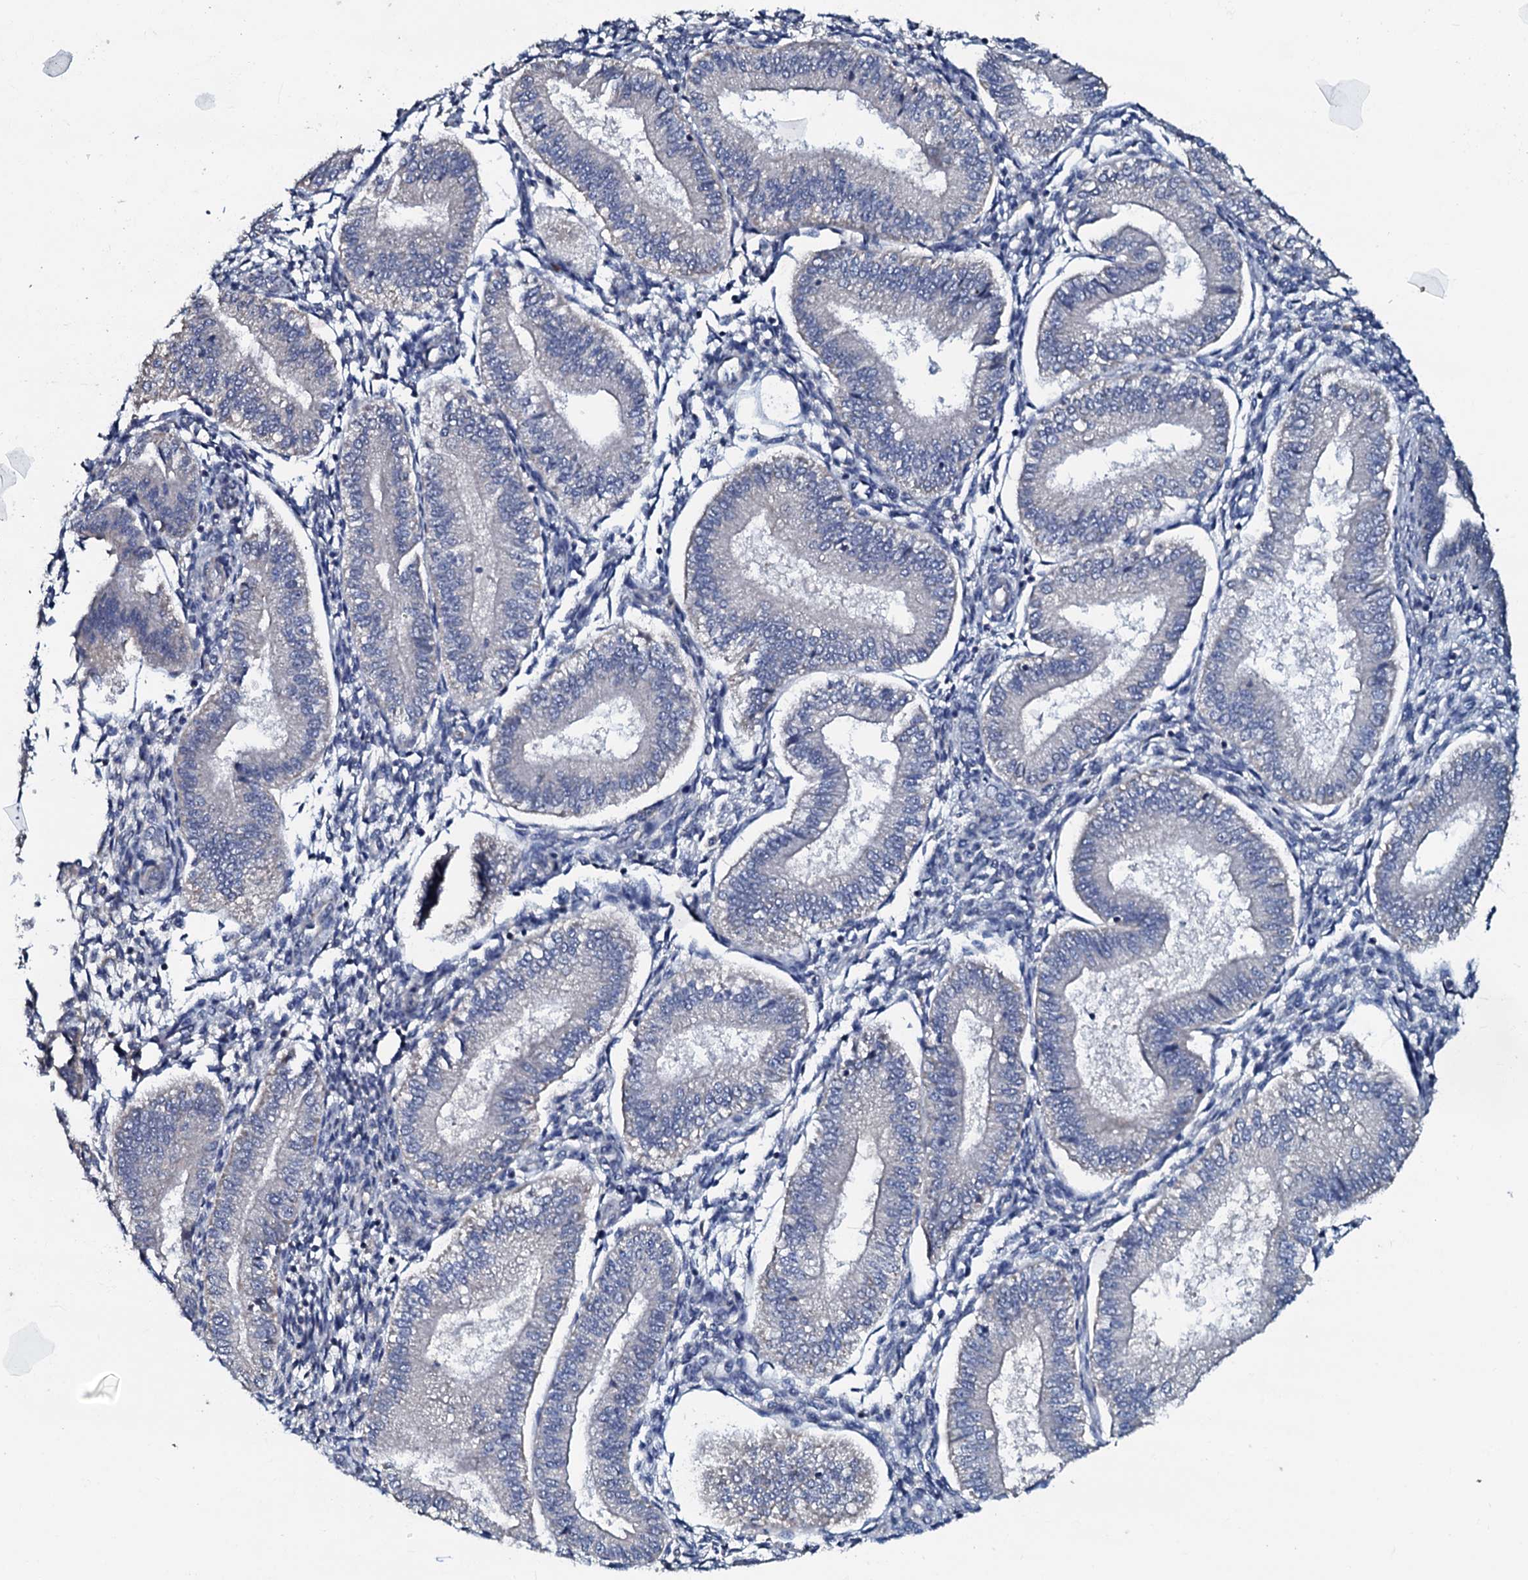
{"staining": {"intensity": "negative", "quantity": "none", "location": "none"}, "tissue": "endometrium", "cell_type": "Cells in endometrial stroma", "image_type": "normal", "snomed": [{"axis": "morphology", "description": "Normal tissue, NOS"}, {"axis": "topography", "description": "Endometrium"}], "caption": "IHC micrograph of unremarkable endometrium: endometrium stained with DAB (3,3'-diaminobenzidine) shows no significant protein positivity in cells in endometrial stroma. (Brightfield microscopy of DAB (3,3'-diaminobenzidine) immunohistochemistry (IHC) at high magnification).", "gene": "CPNE2", "patient": {"sex": "female", "age": 39}}